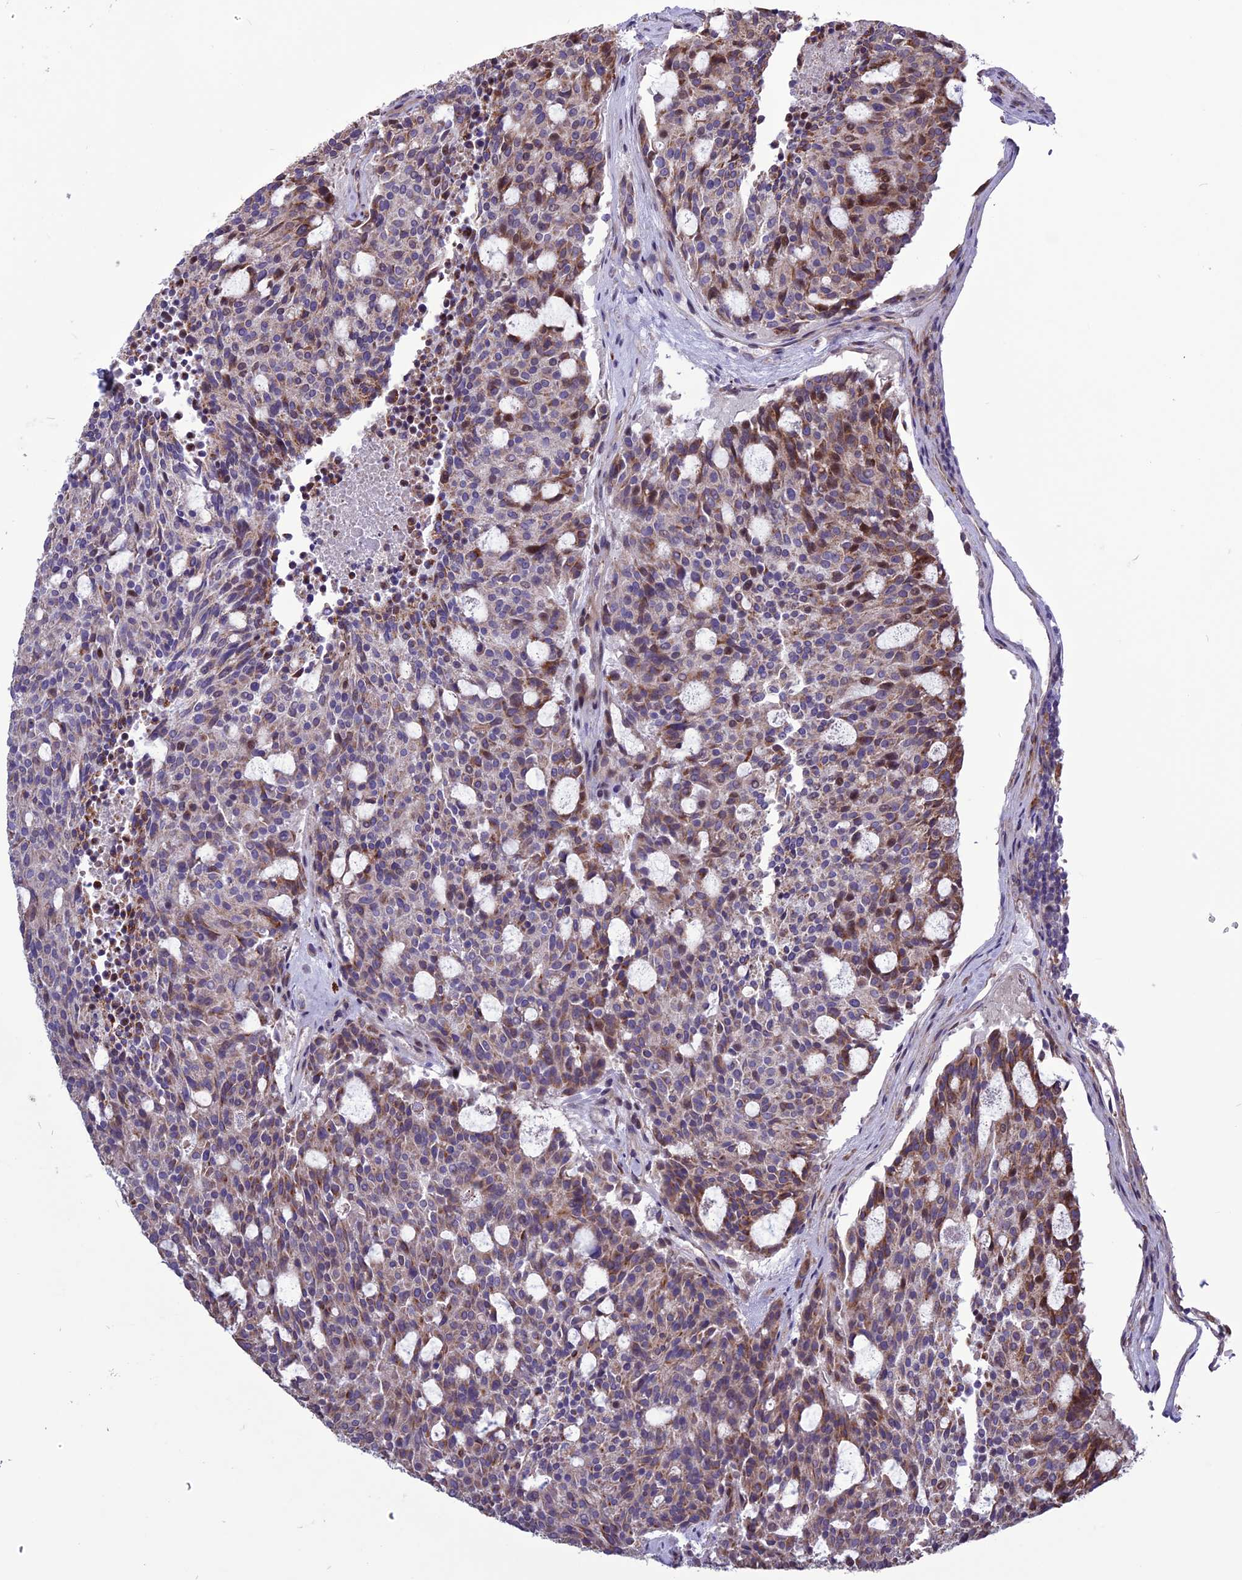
{"staining": {"intensity": "moderate", "quantity": "<25%", "location": "cytoplasmic/membranous,nuclear"}, "tissue": "carcinoid", "cell_type": "Tumor cells", "image_type": "cancer", "snomed": [{"axis": "morphology", "description": "Carcinoid, malignant, NOS"}, {"axis": "topography", "description": "Pancreas"}], "caption": "The micrograph demonstrates immunohistochemical staining of carcinoid (malignant). There is moderate cytoplasmic/membranous and nuclear staining is seen in about <25% of tumor cells. The staining is performed using DAB (3,3'-diaminobenzidine) brown chromogen to label protein expression. The nuclei are counter-stained blue using hematoxylin.", "gene": "SPG21", "patient": {"sex": "female", "age": 54}}